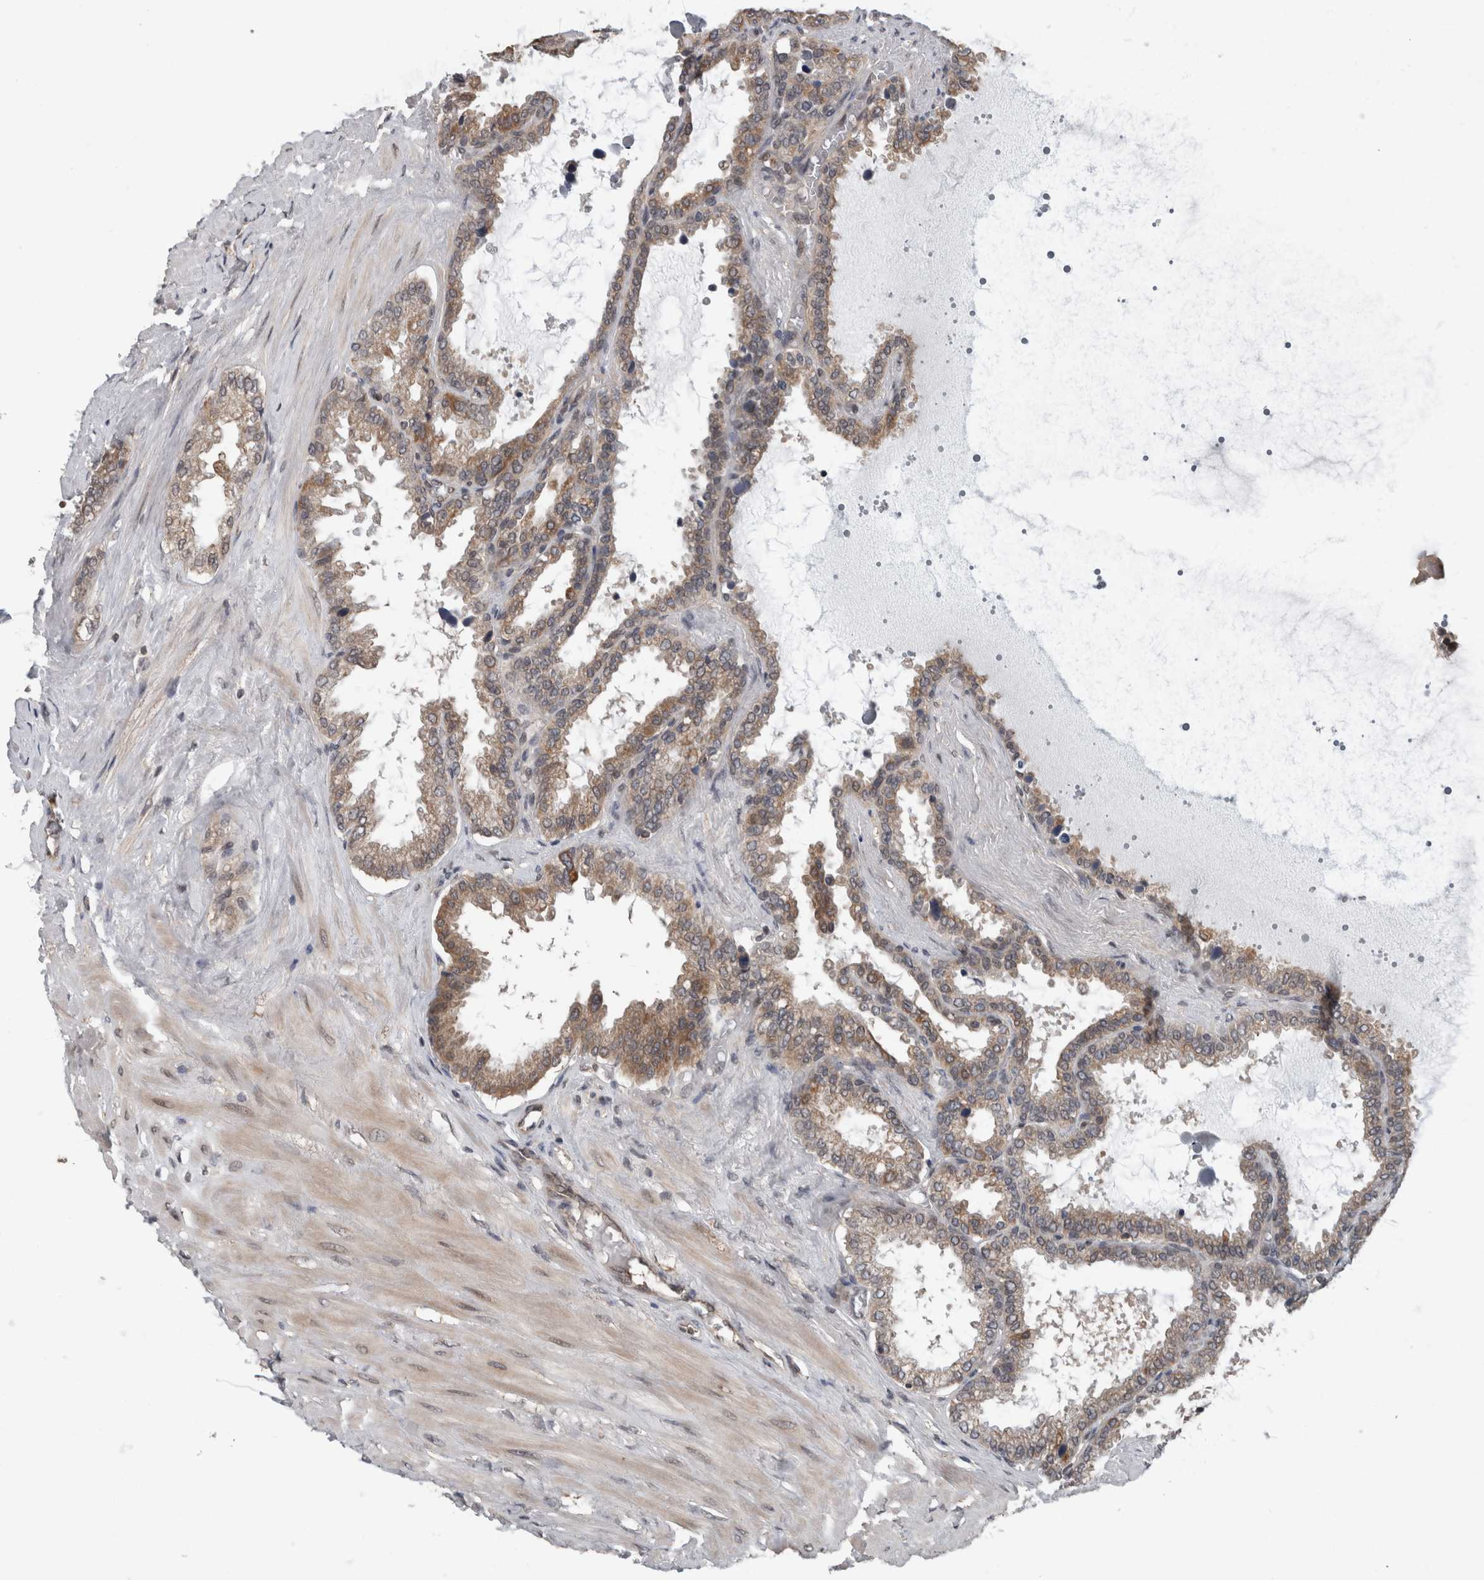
{"staining": {"intensity": "weak", "quantity": ">75%", "location": "cytoplasmic/membranous"}, "tissue": "seminal vesicle", "cell_type": "Glandular cells", "image_type": "normal", "snomed": [{"axis": "morphology", "description": "Normal tissue, NOS"}, {"axis": "topography", "description": "Seminal veicle"}], "caption": "Immunohistochemical staining of unremarkable seminal vesicle demonstrates weak cytoplasmic/membranous protein positivity in about >75% of glandular cells.", "gene": "ENY2", "patient": {"sex": "male", "age": 46}}